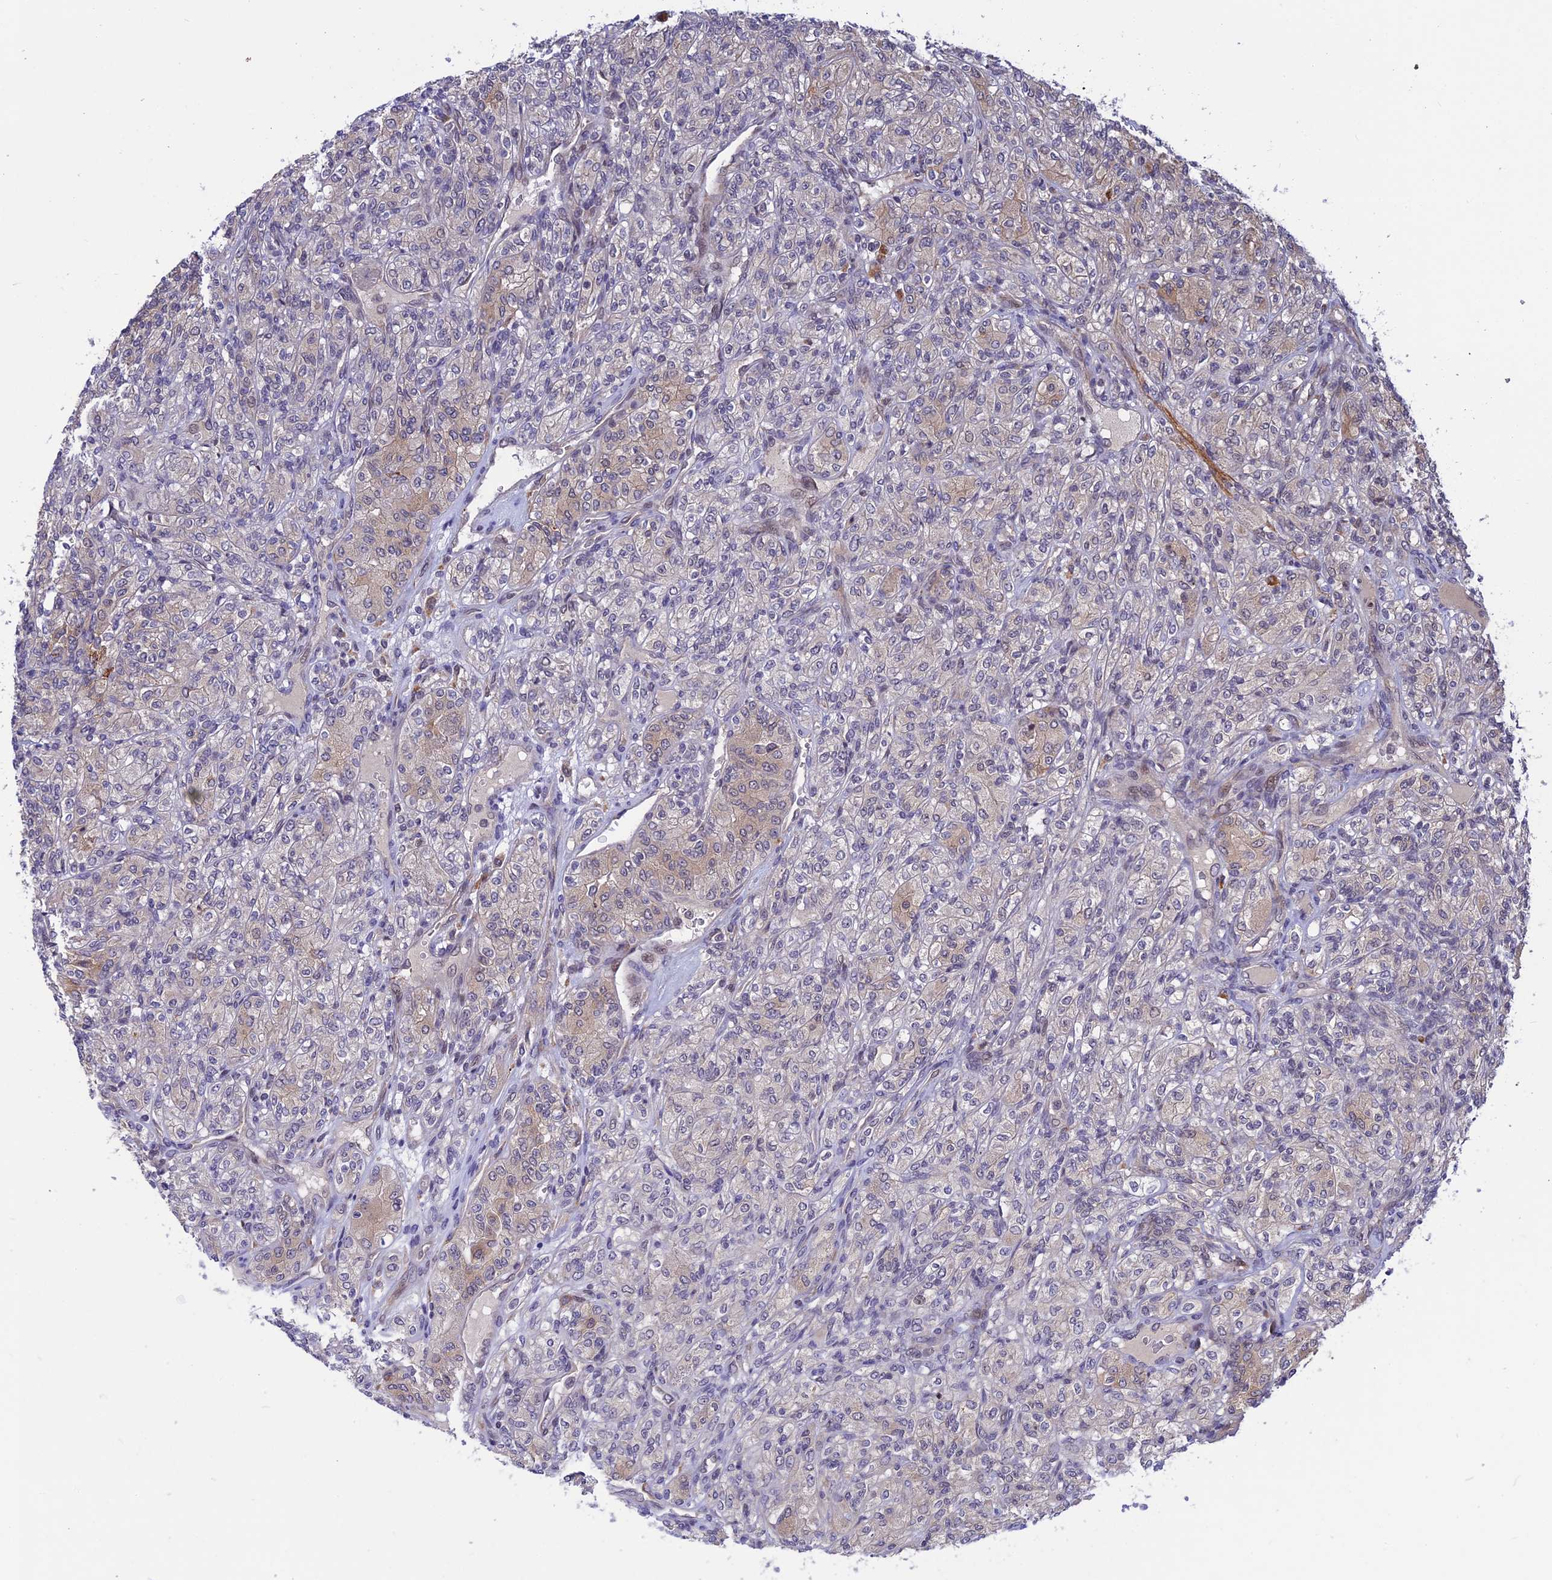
{"staining": {"intensity": "weak", "quantity": "25%-75%", "location": "cytoplasmic/membranous,nuclear"}, "tissue": "renal cancer", "cell_type": "Tumor cells", "image_type": "cancer", "snomed": [{"axis": "morphology", "description": "Adenocarcinoma, NOS"}, {"axis": "topography", "description": "Kidney"}], "caption": "Human adenocarcinoma (renal) stained with a brown dye displays weak cytoplasmic/membranous and nuclear positive expression in about 25%-75% of tumor cells.", "gene": "POLR2C", "patient": {"sex": "male", "age": 77}}